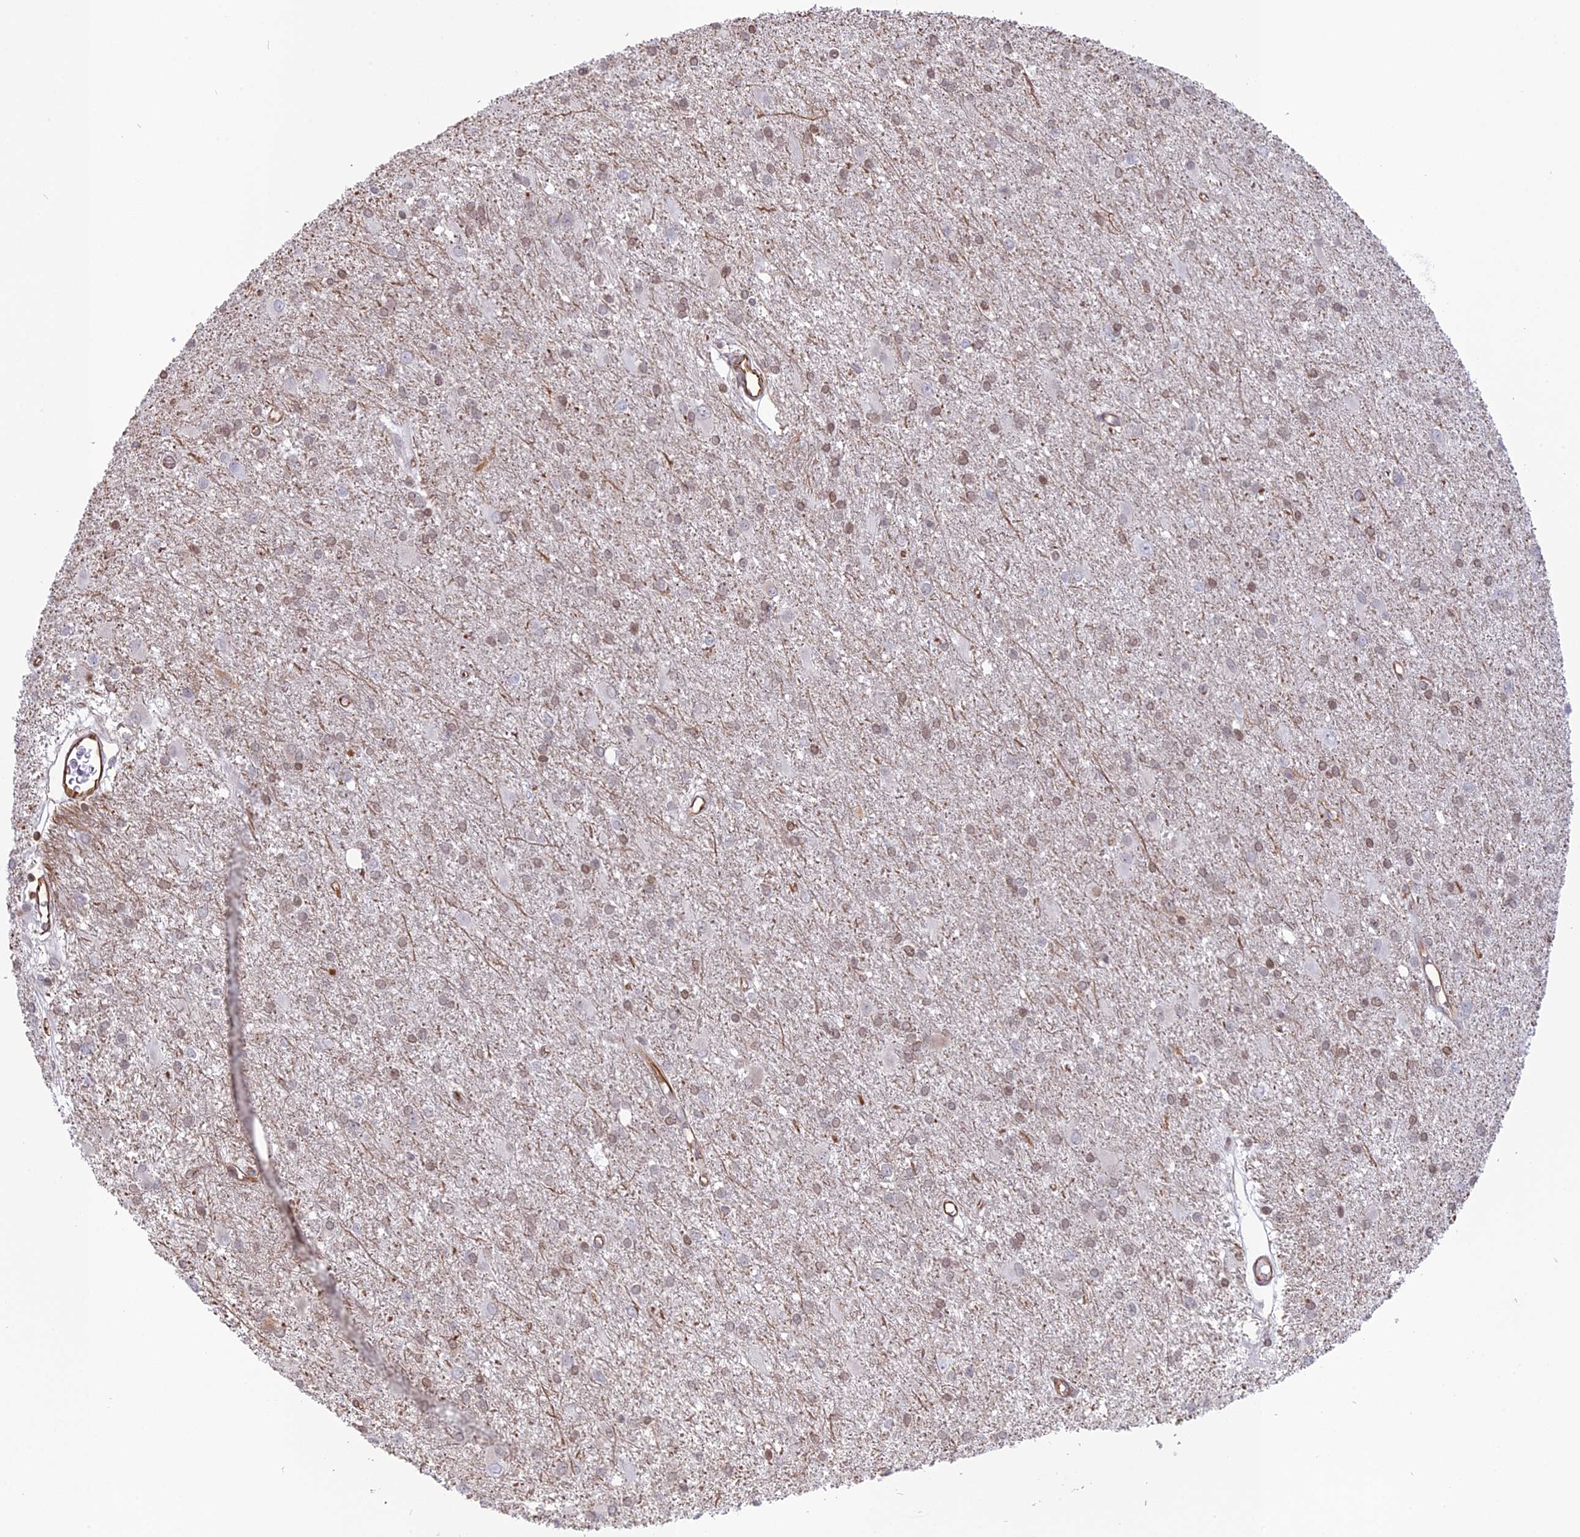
{"staining": {"intensity": "weak", "quantity": "<25%", "location": "nuclear"}, "tissue": "glioma", "cell_type": "Tumor cells", "image_type": "cancer", "snomed": [{"axis": "morphology", "description": "Glioma, malignant, High grade"}, {"axis": "topography", "description": "Brain"}], "caption": "DAB immunohistochemical staining of human high-grade glioma (malignant) reveals no significant staining in tumor cells.", "gene": "APOBR", "patient": {"sex": "female", "age": 50}}